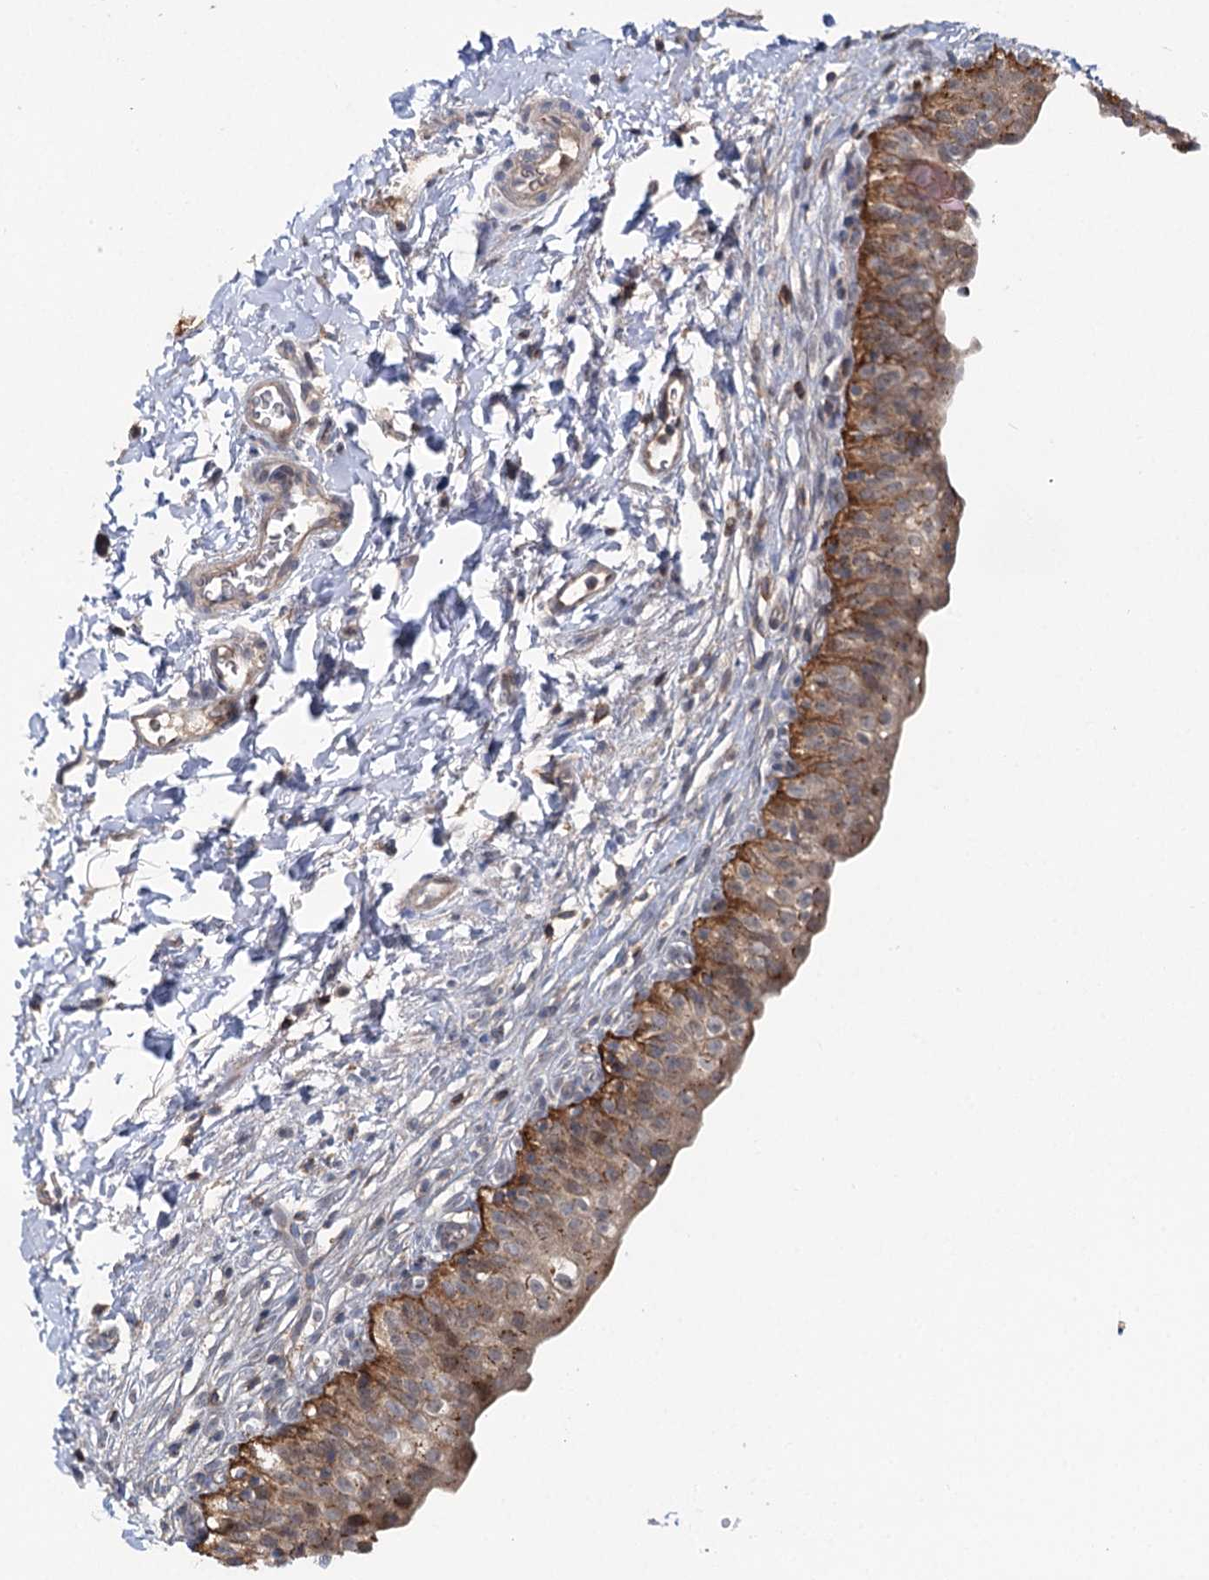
{"staining": {"intensity": "moderate", "quantity": "25%-75%", "location": "cytoplasmic/membranous"}, "tissue": "urinary bladder", "cell_type": "Urothelial cells", "image_type": "normal", "snomed": [{"axis": "morphology", "description": "Normal tissue, NOS"}, {"axis": "topography", "description": "Urinary bladder"}], "caption": "IHC image of normal human urinary bladder stained for a protein (brown), which reveals medium levels of moderate cytoplasmic/membranous expression in about 25%-75% of urothelial cells.", "gene": "STX6", "patient": {"sex": "male", "age": 55}}